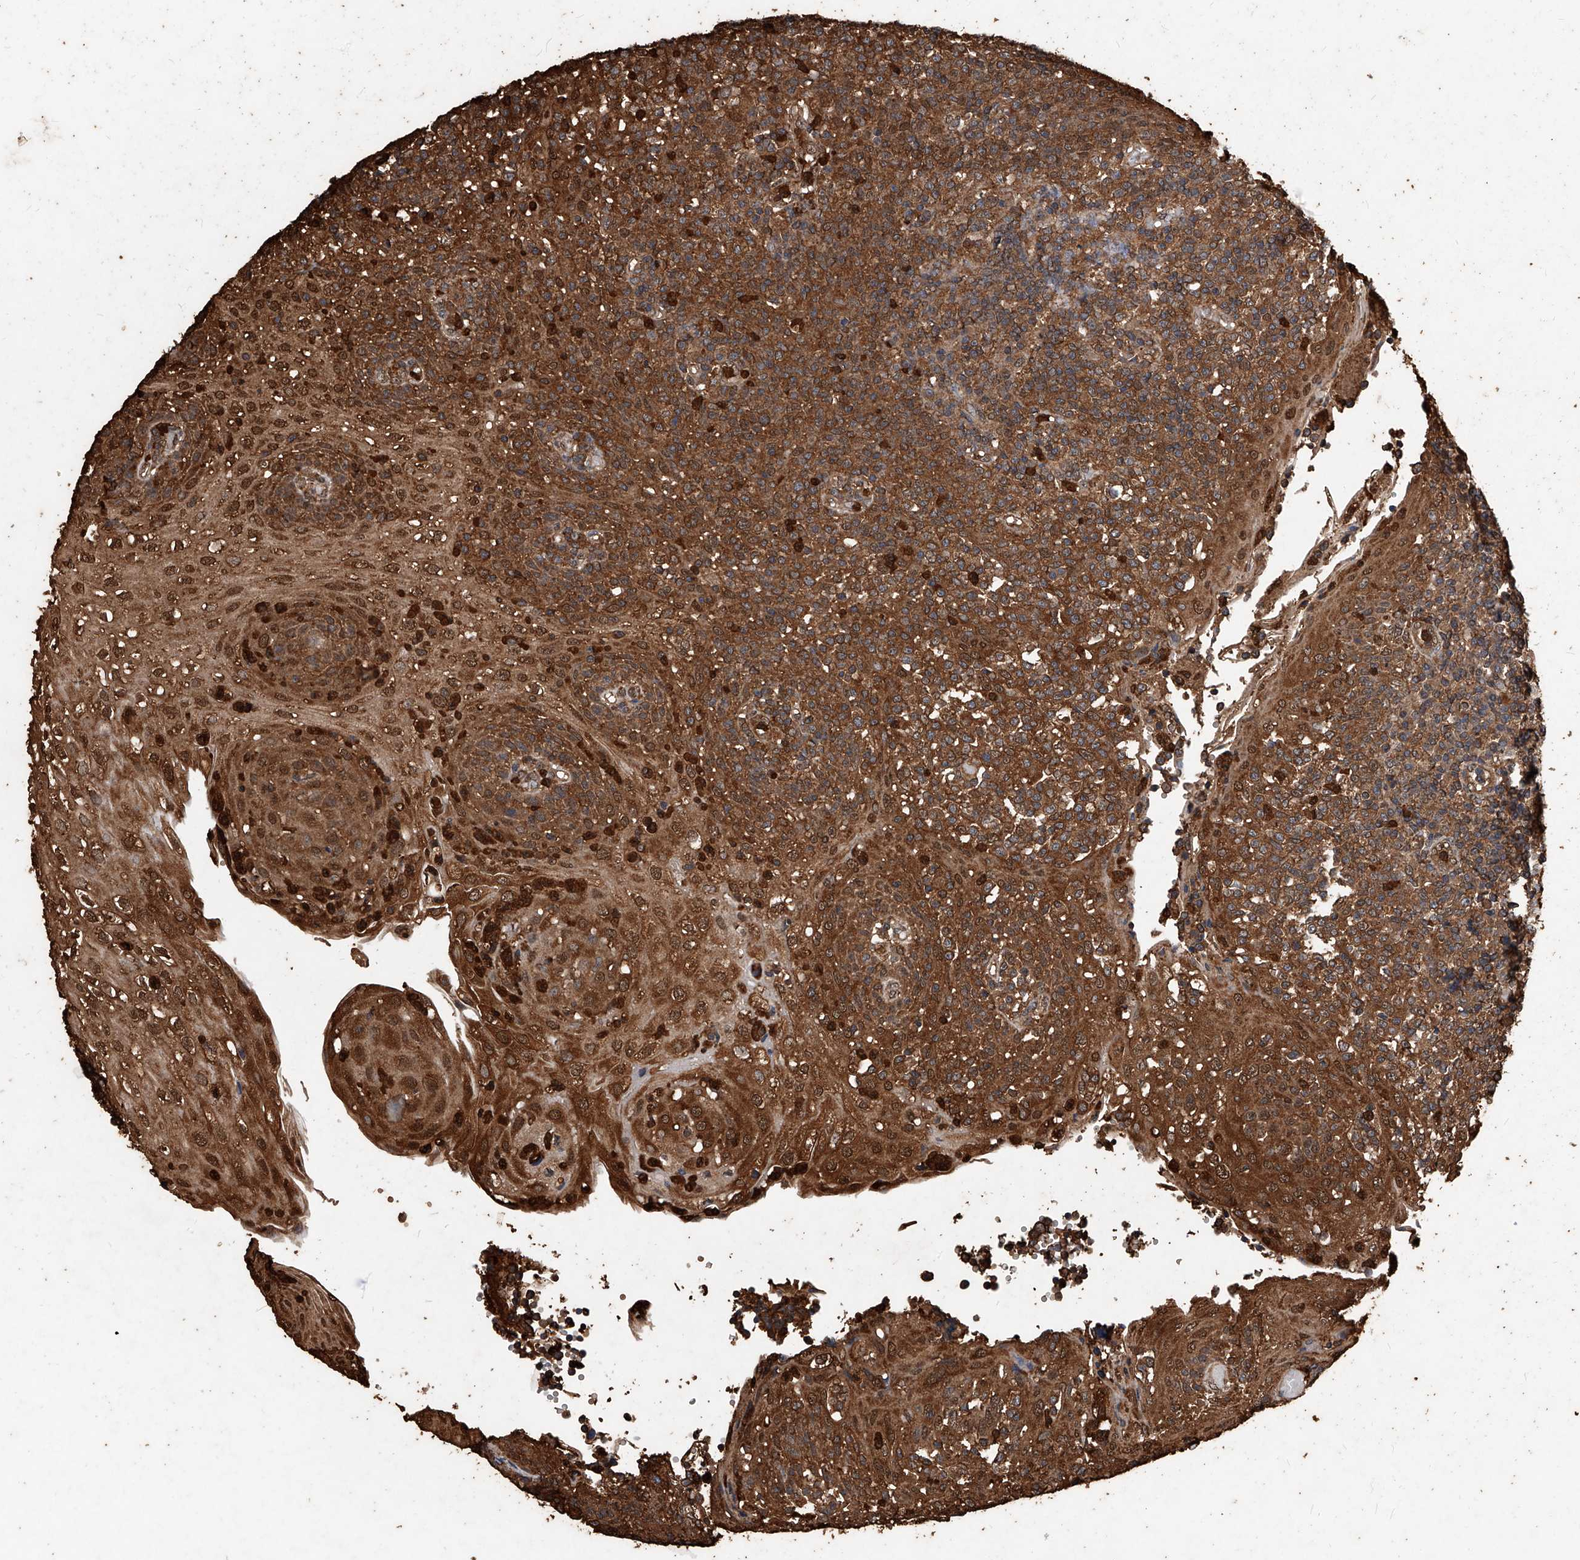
{"staining": {"intensity": "moderate", "quantity": ">75%", "location": "cytoplasmic/membranous"}, "tissue": "tonsil", "cell_type": "Germinal center cells", "image_type": "normal", "snomed": [{"axis": "morphology", "description": "Normal tissue, NOS"}, {"axis": "topography", "description": "Tonsil"}], "caption": "Approximately >75% of germinal center cells in normal human tonsil display moderate cytoplasmic/membranous protein staining as visualized by brown immunohistochemical staining.", "gene": "UCP2", "patient": {"sex": "female", "age": 19}}